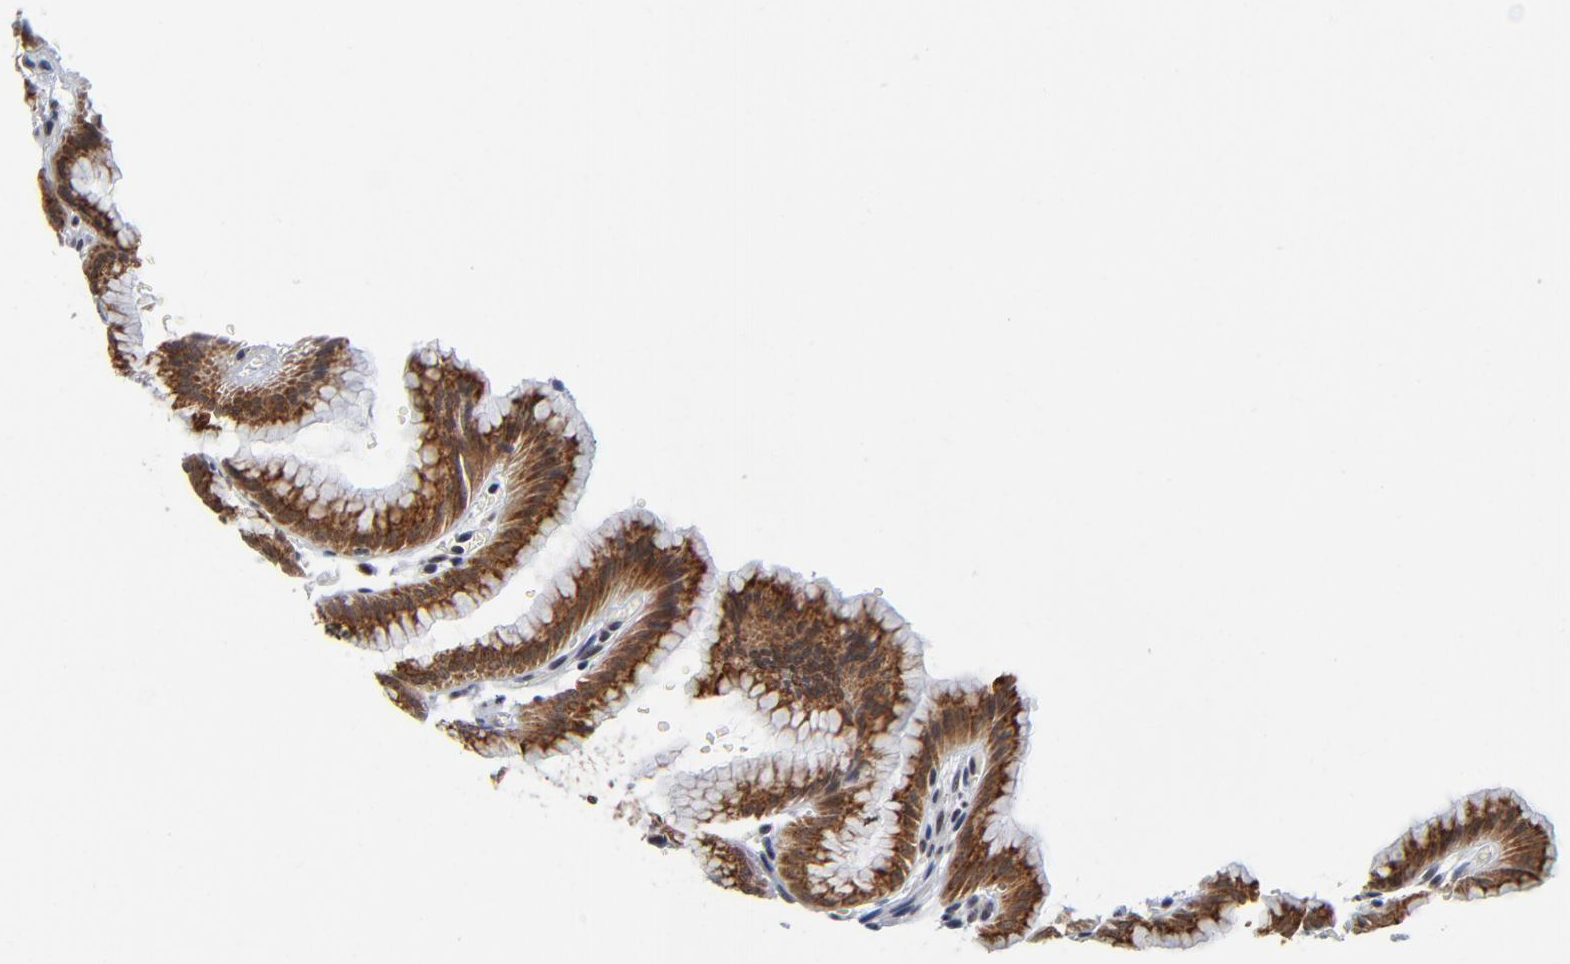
{"staining": {"intensity": "strong", "quantity": ">75%", "location": "cytoplasmic/membranous,nuclear"}, "tissue": "stomach", "cell_type": "Glandular cells", "image_type": "normal", "snomed": [{"axis": "morphology", "description": "Normal tissue, NOS"}, {"axis": "topography", "description": "Stomach"}], "caption": "Immunohistochemical staining of unremarkable human stomach shows strong cytoplasmic/membranous,nuclear protein expression in about >75% of glandular cells.", "gene": "ZNF419", "patient": {"sex": "male", "age": 42}}